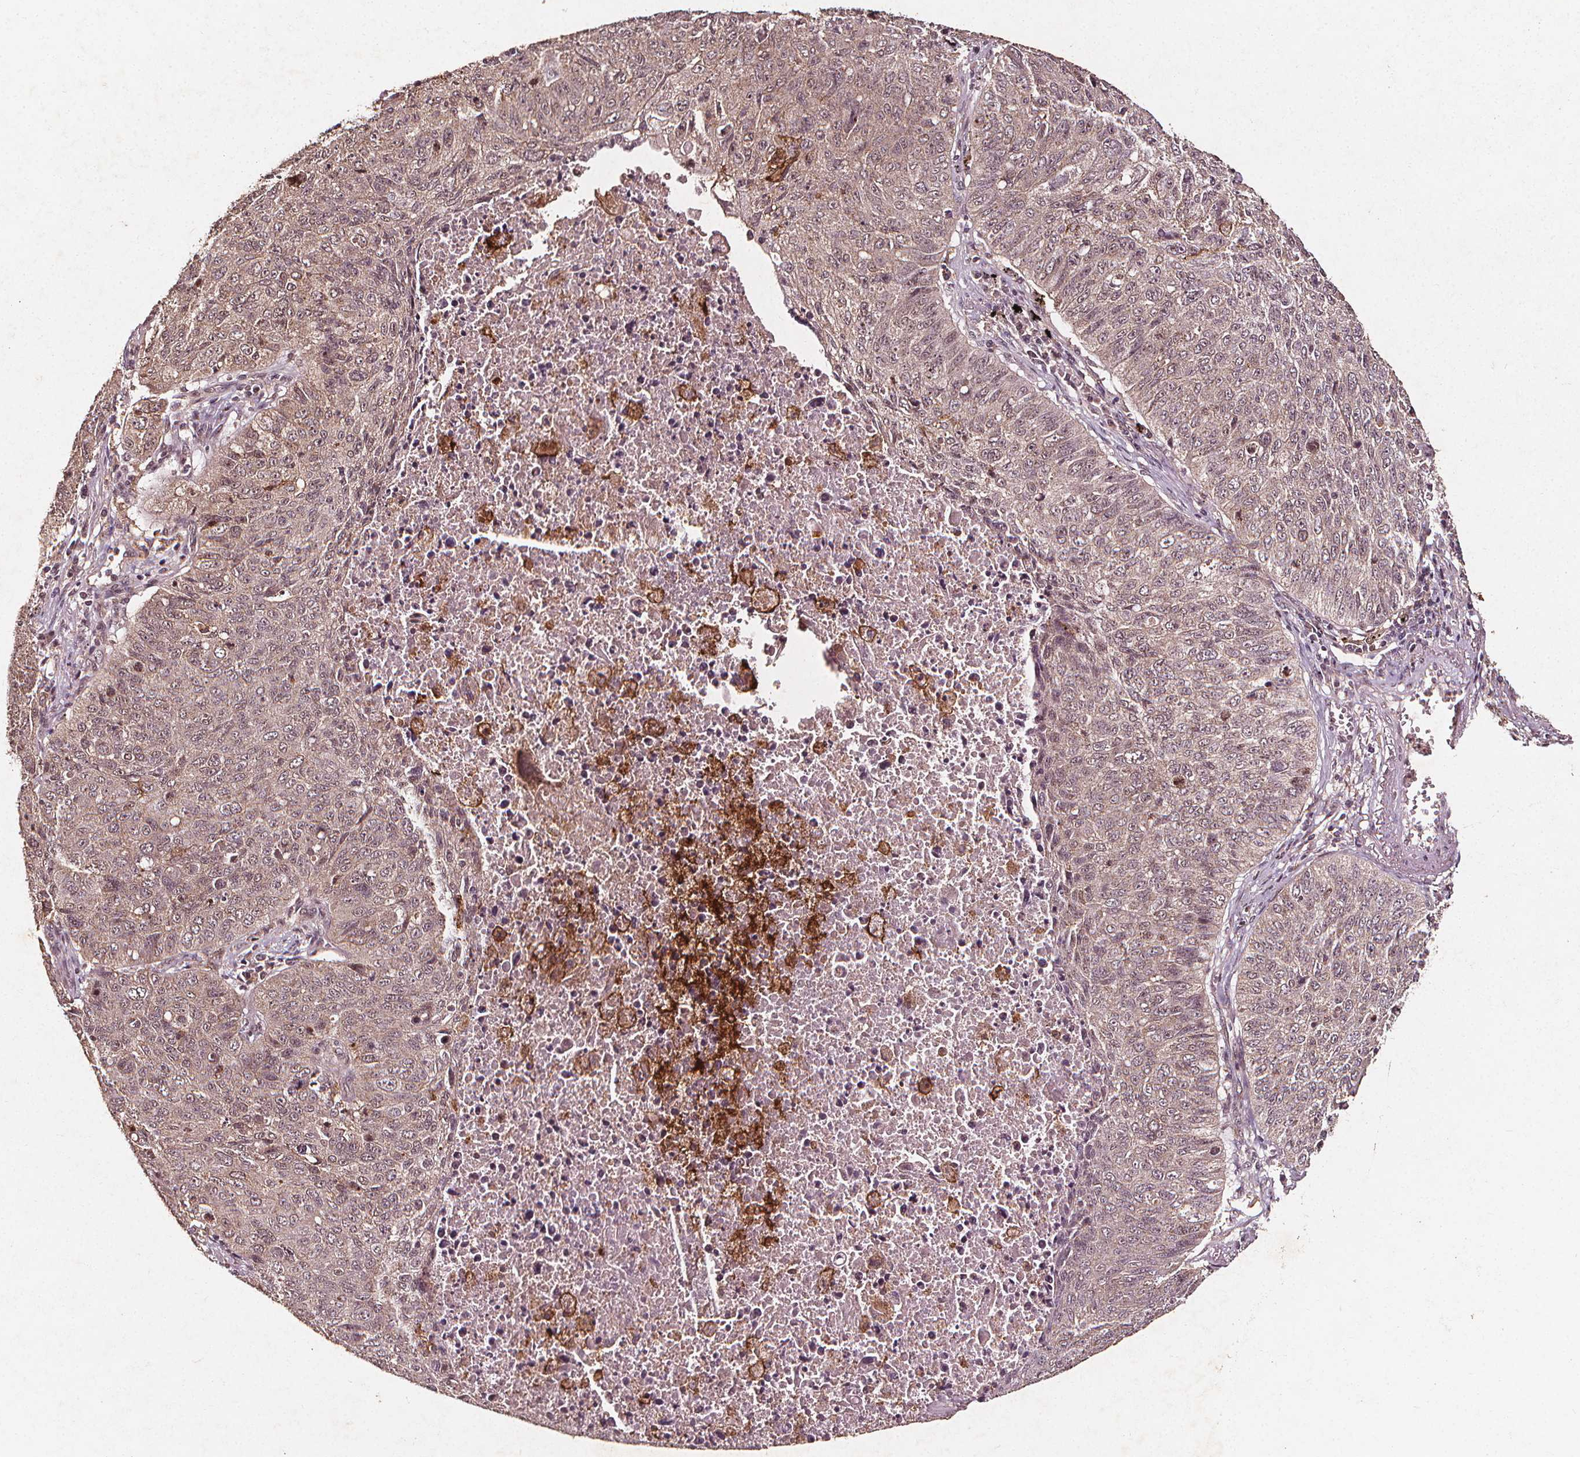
{"staining": {"intensity": "weak", "quantity": "<25%", "location": "cytoplasmic/membranous"}, "tissue": "lung cancer", "cell_type": "Tumor cells", "image_type": "cancer", "snomed": [{"axis": "morphology", "description": "Normal morphology"}, {"axis": "morphology", "description": "Aneuploidy"}, {"axis": "morphology", "description": "Squamous cell carcinoma, NOS"}, {"axis": "topography", "description": "Lymph node"}, {"axis": "topography", "description": "Lung"}], "caption": "The immunohistochemistry (IHC) histopathology image has no significant staining in tumor cells of lung squamous cell carcinoma tissue.", "gene": "ABCA1", "patient": {"sex": "female", "age": 76}}